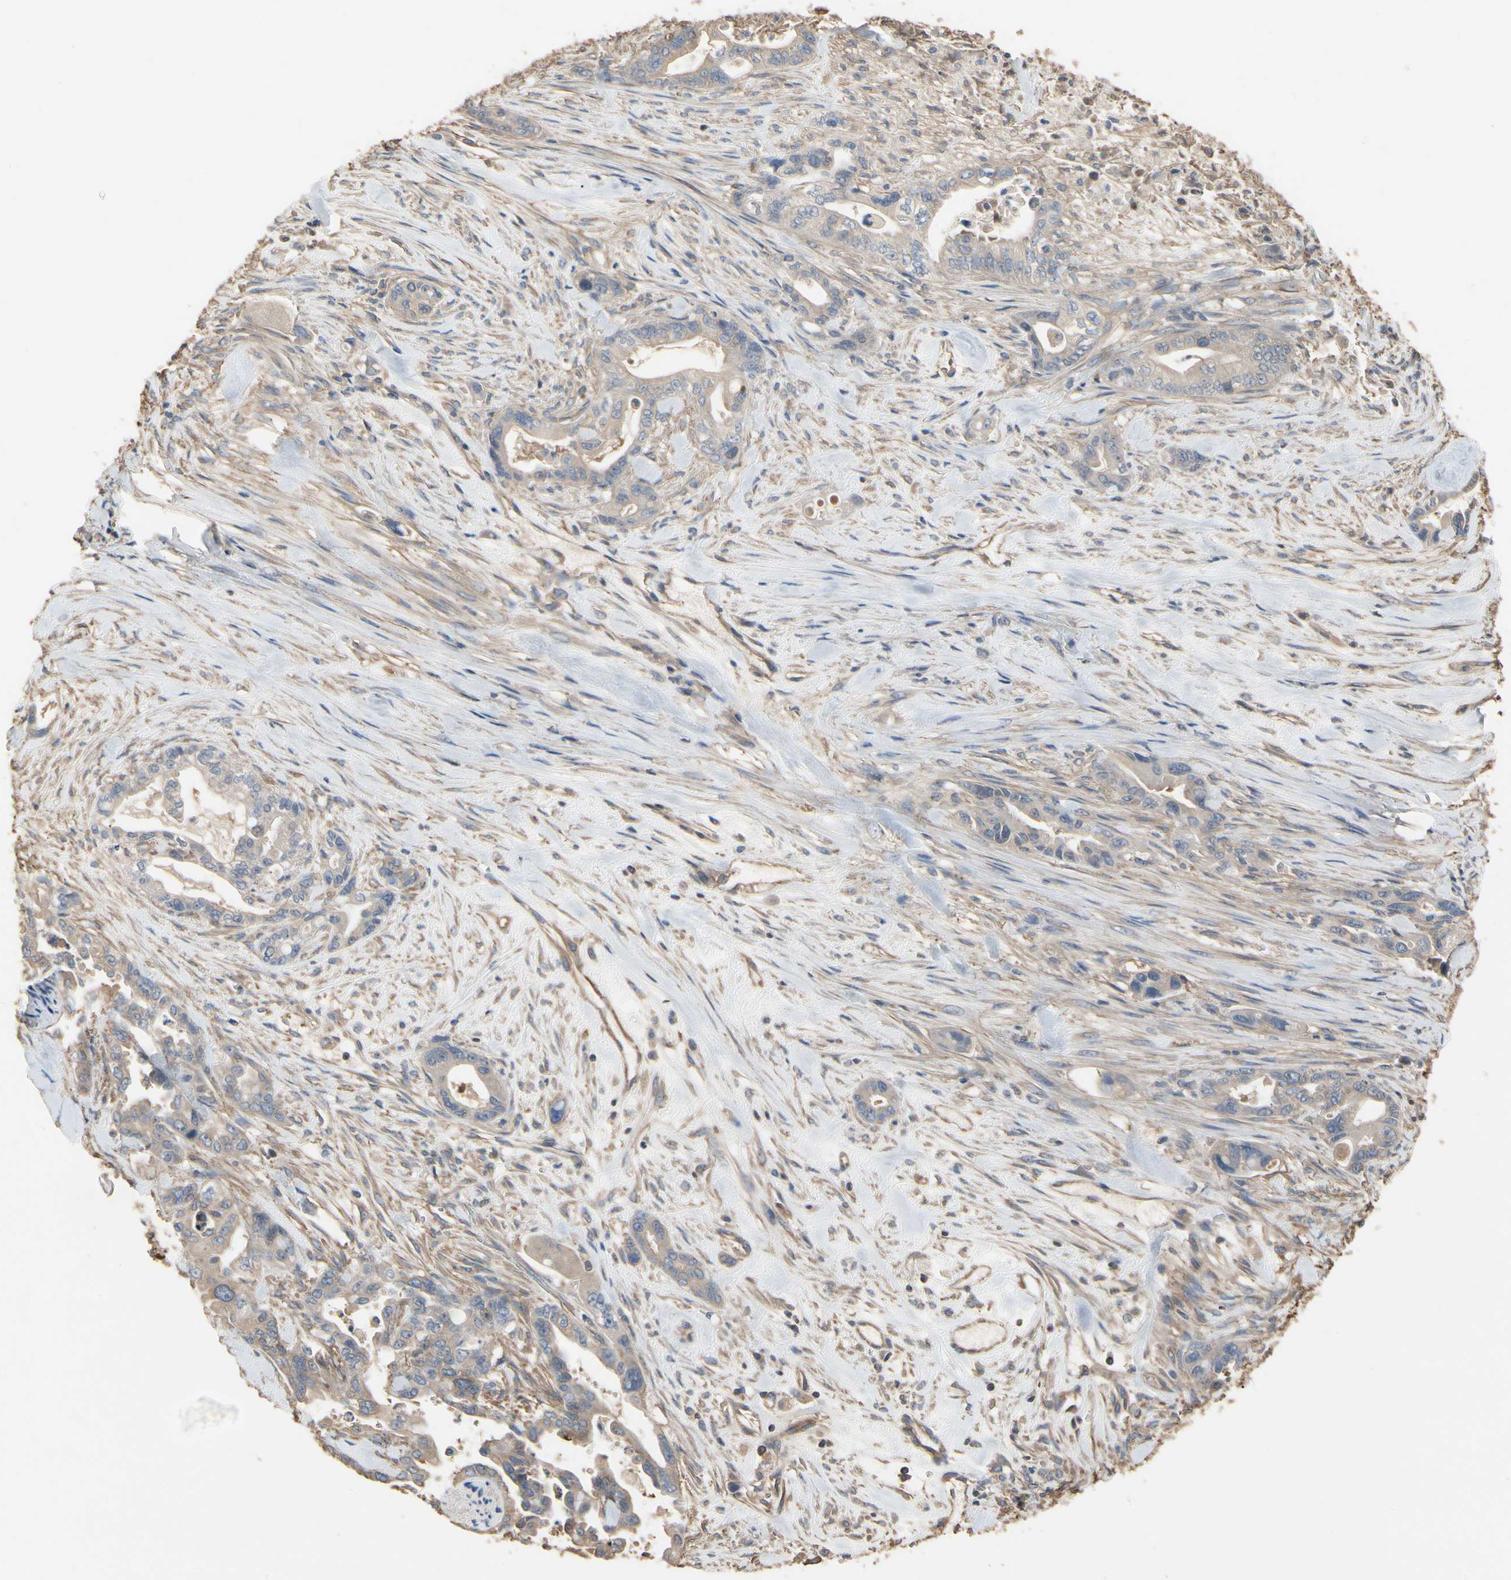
{"staining": {"intensity": "weak", "quantity": ">75%", "location": "cytoplasmic/membranous"}, "tissue": "pancreatic cancer", "cell_type": "Tumor cells", "image_type": "cancer", "snomed": [{"axis": "morphology", "description": "Adenocarcinoma, NOS"}, {"axis": "topography", "description": "Pancreas"}], "caption": "A high-resolution photomicrograph shows immunohistochemistry (IHC) staining of pancreatic cancer, which reveals weak cytoplasmic/membranous positivity in about >75% of tumor cells.", "gene": "PDZK1", "patient": {"sex": "male", "age": 70}}